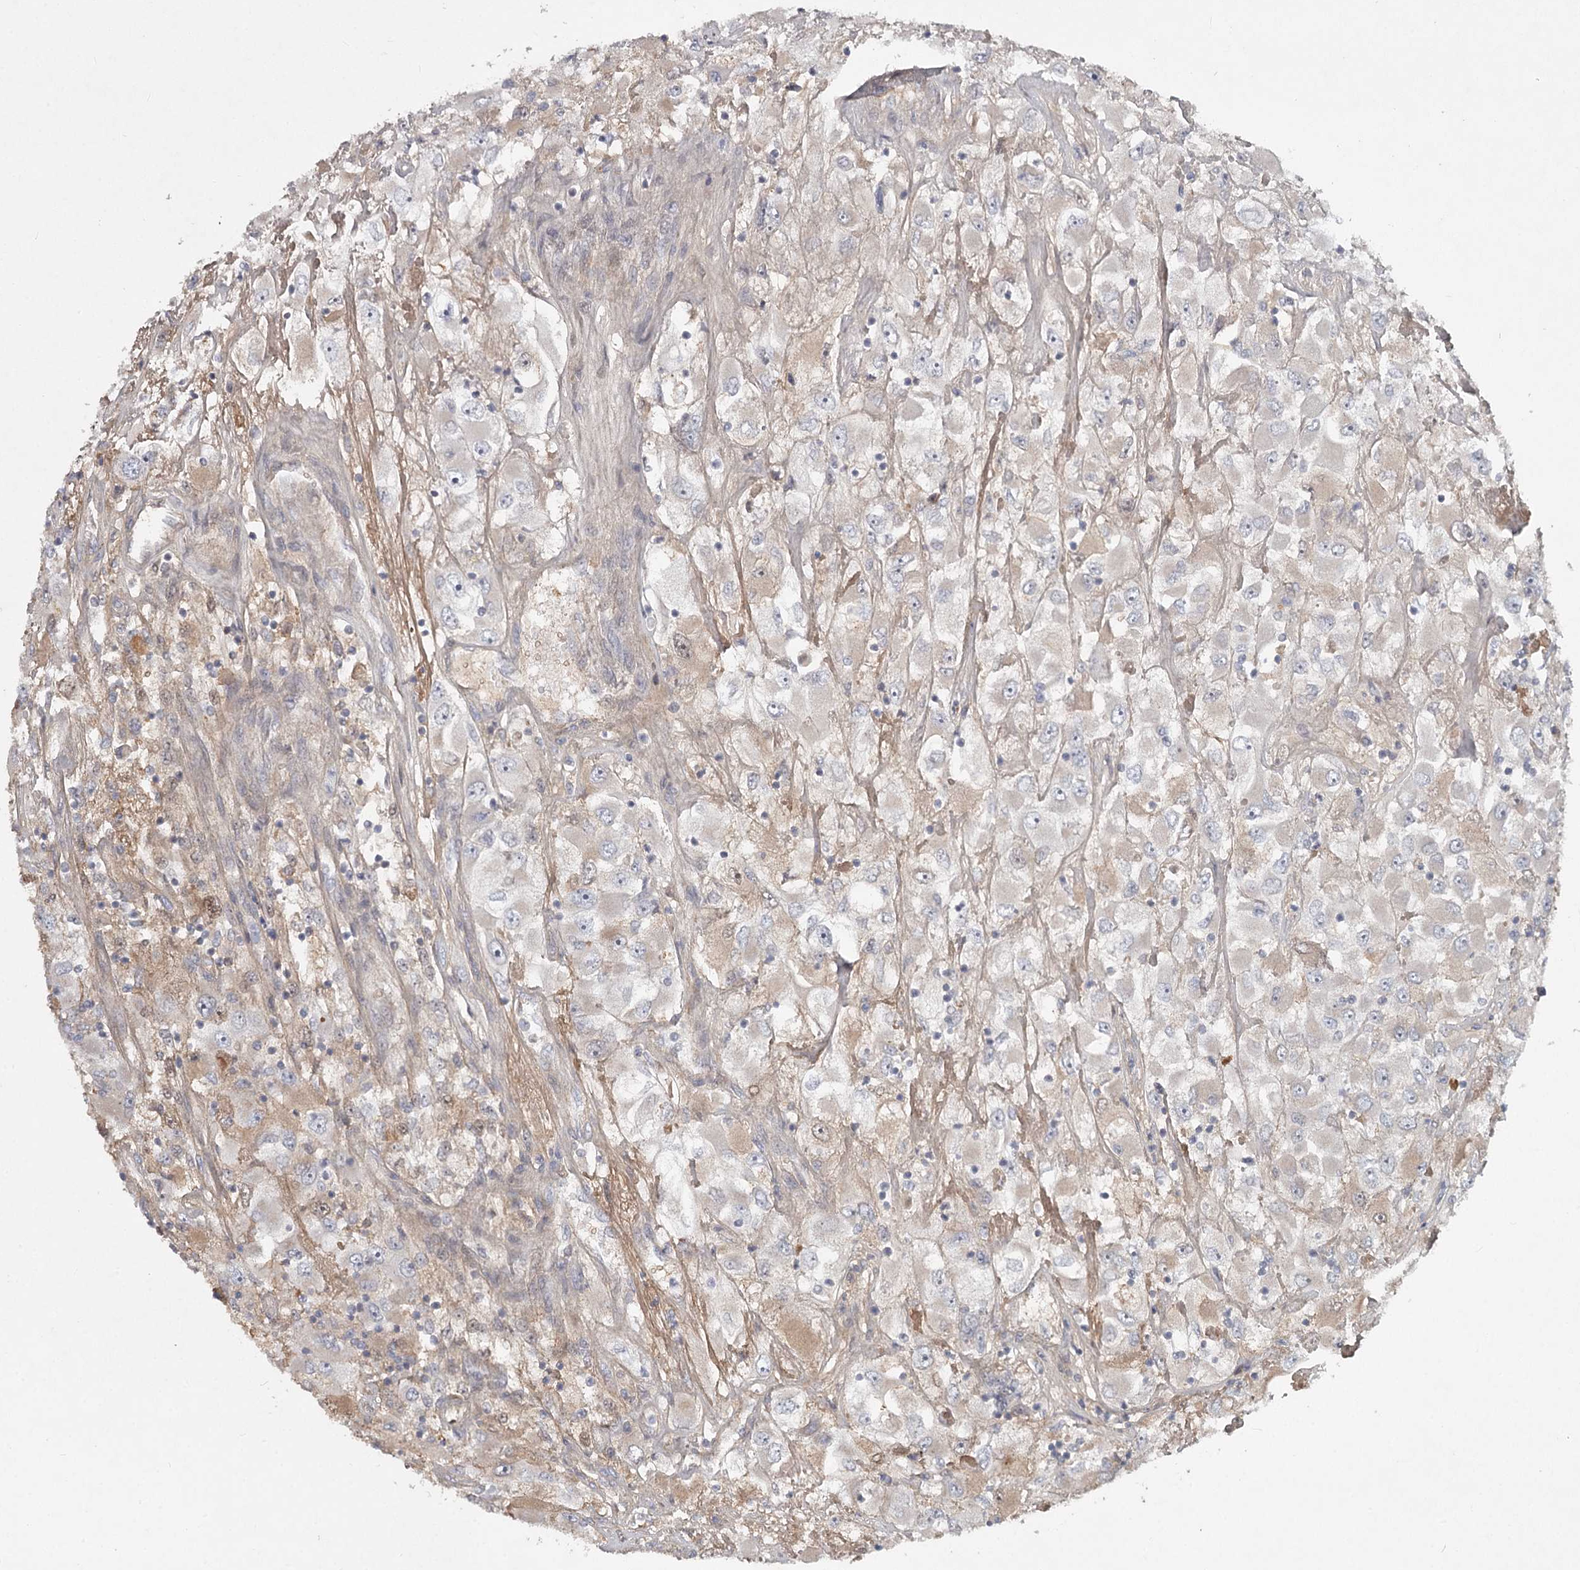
{"staining": {"intensity": "weak", "quantity": "<25%", "location": "cytoplasmic/membranous"}, "tissue": "renal cancer", "cell_type": "Tumor cells", "image_type": "cancer", "snomed": [{"axis": "morphology", "description": "Adenocarcinoma, NOS"}, {"axis": "topography", "description": "Kidney"}], "caption": "Tumor cells show no significant protein staining in adenocarcinoma (renal). Nuclei are stained in blue.", "gene": "DHRS9", "patient": {"sex": "female", "age": 52}}